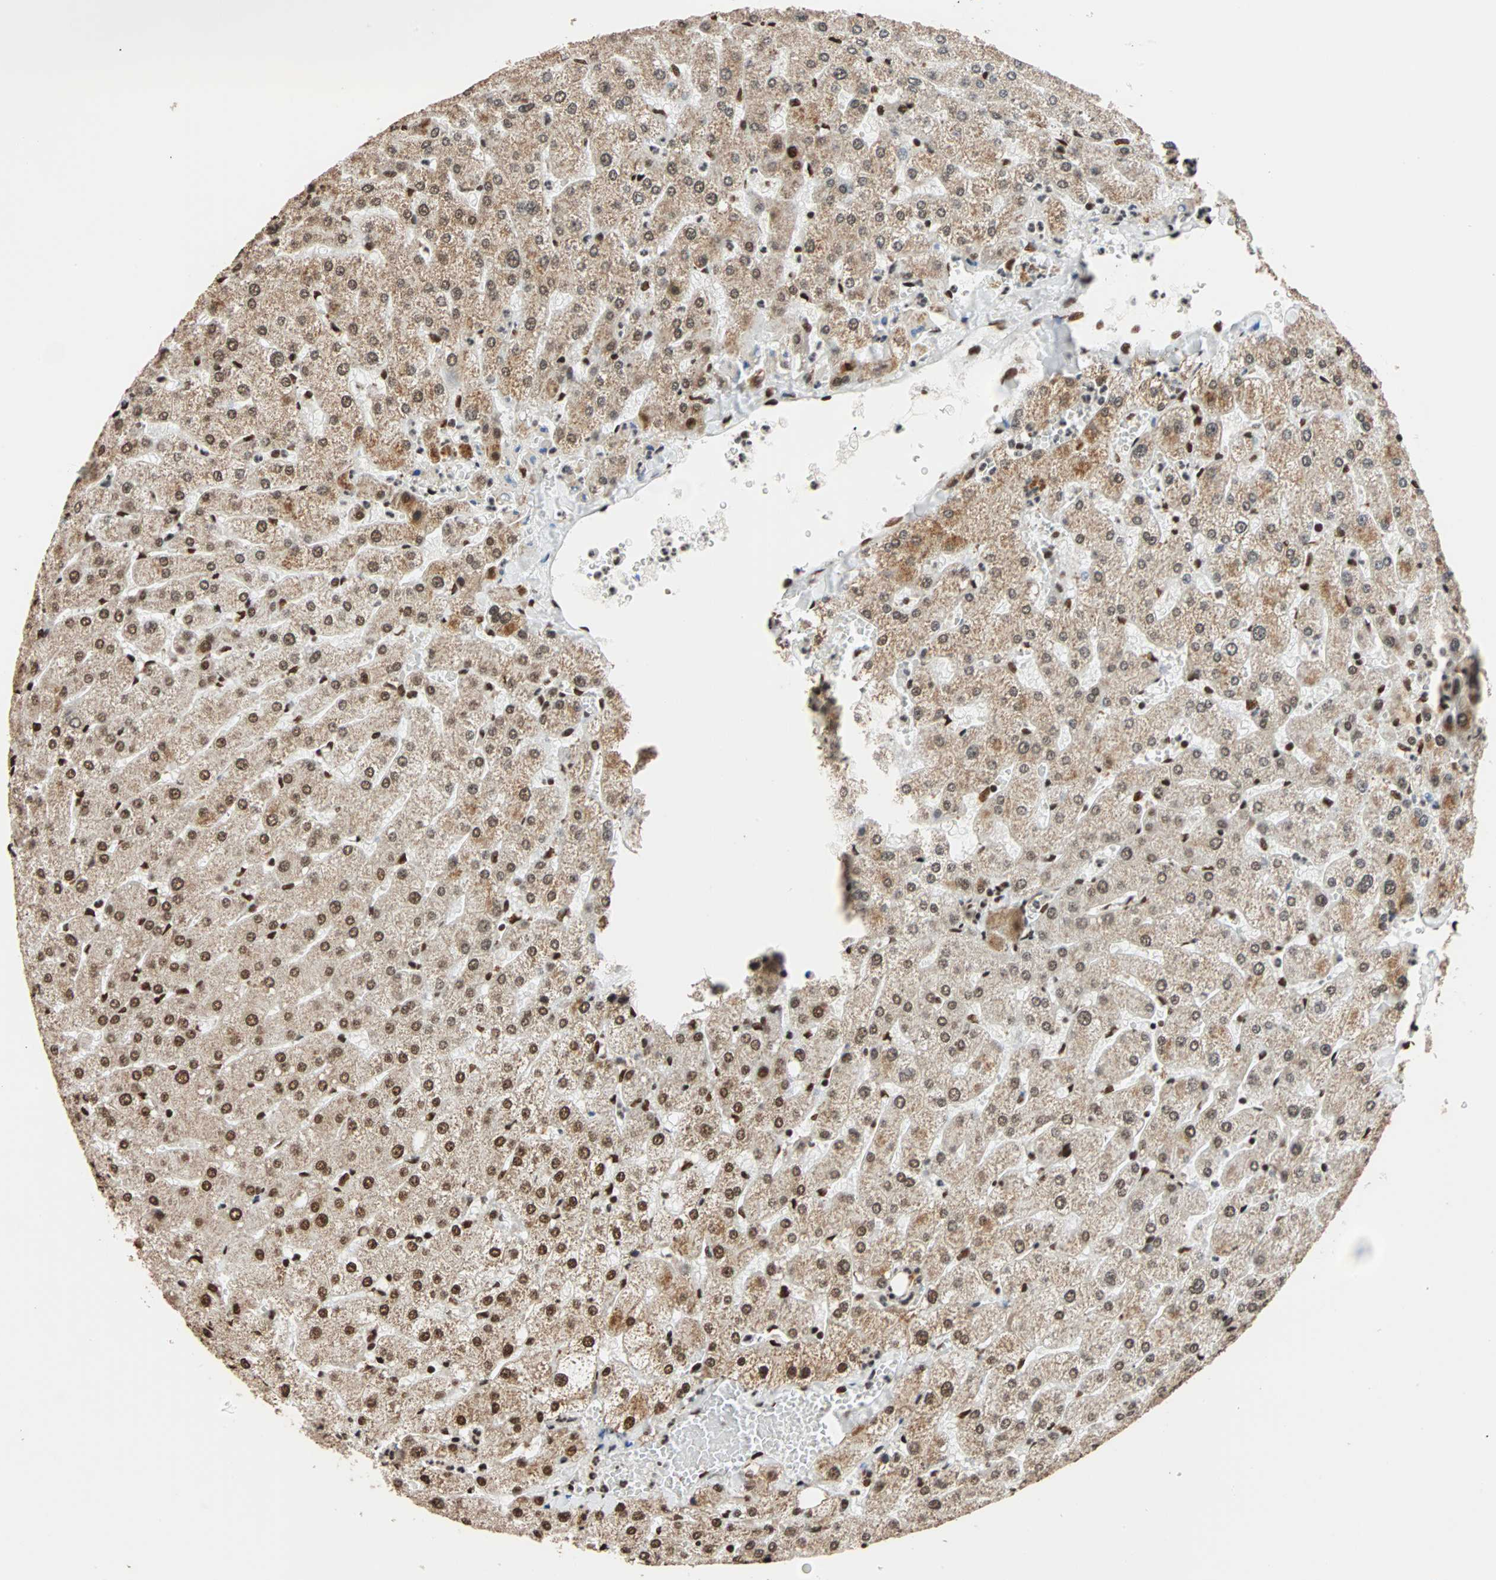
{"staining": {"intensity": "strong", "quantity": ">75%", "location": "nuclear"}, "tissue": "liver", "cell_type": "Cholangiocytes", "image_type": "normal", "snomed": [{"axis": "morphology", "description": "Normal tissue, NOS"}, {"axis": "topography", "description": "Liver"}], "caption": "Liver was stained to show a protein in brown. There is high levels of strong nuclear expression in about >75% of cholangiocytes. The protein is shown in brown color, while the nuclei are stained blue.", "gene": "ILF2", "patient": {"sex": "male", "age": 55}}